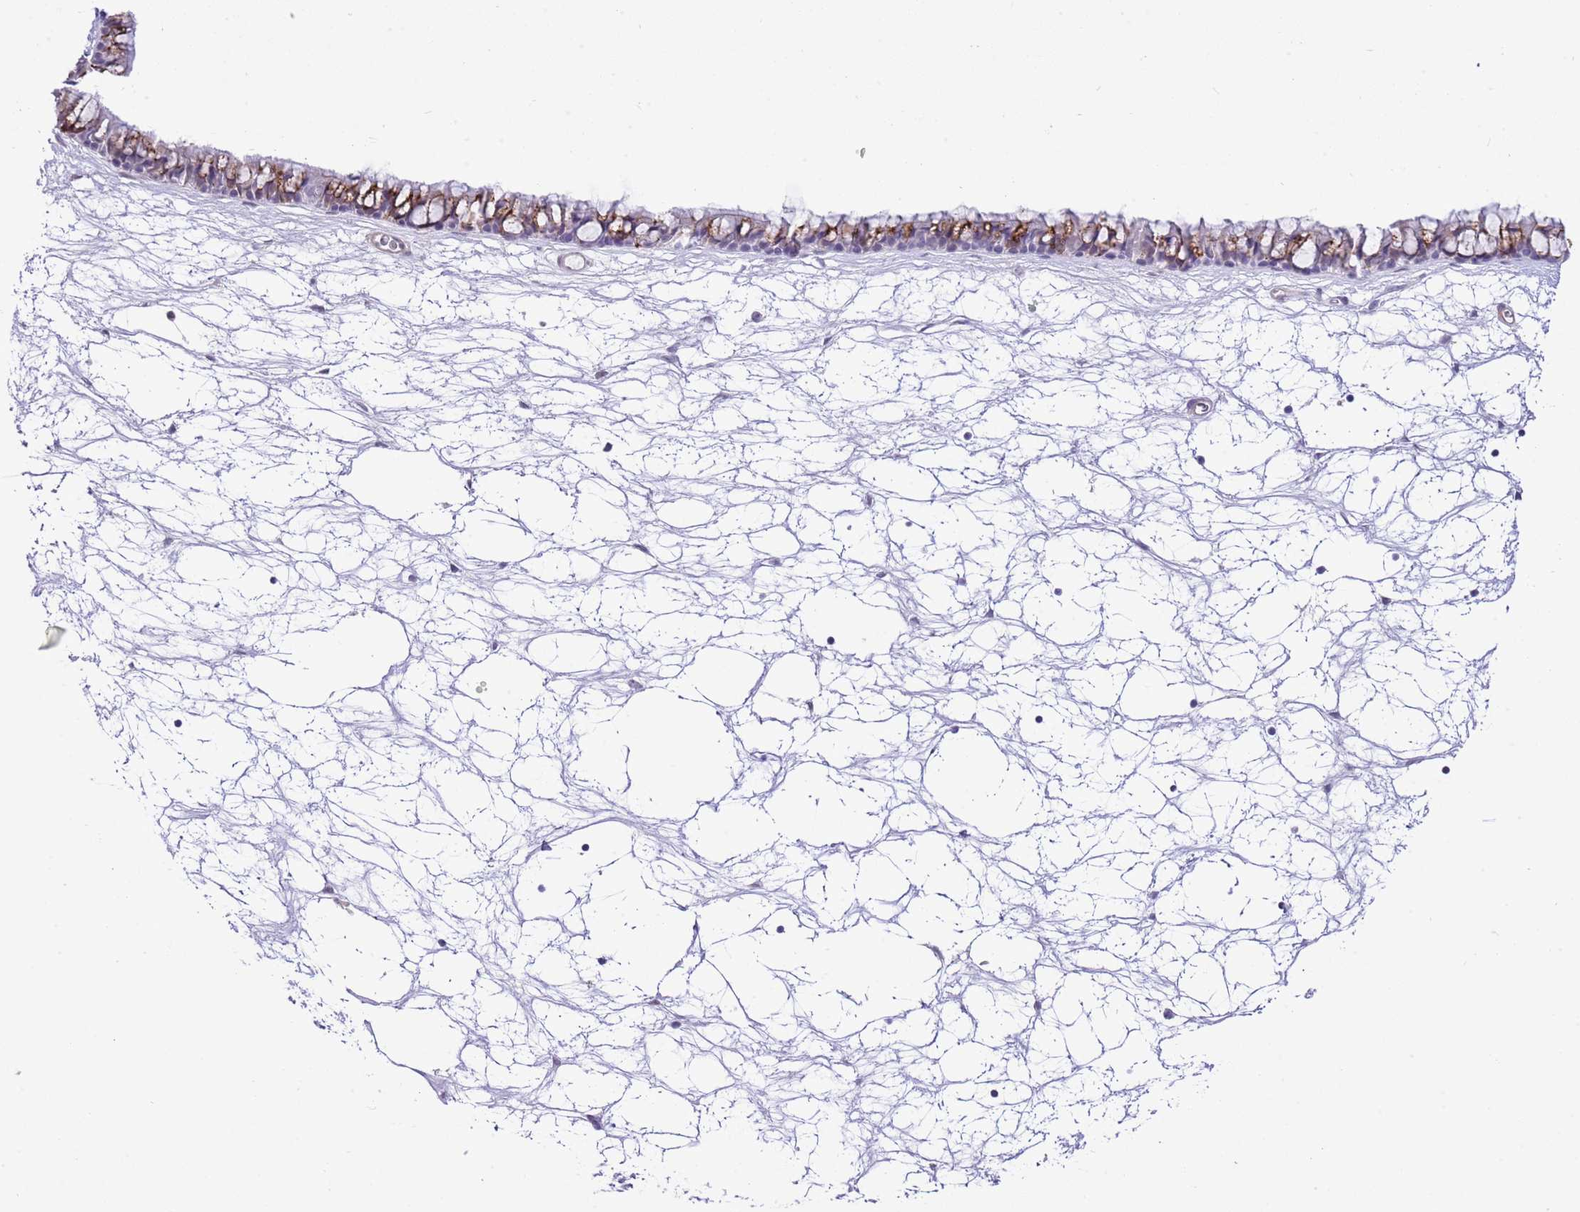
{"staining": {"intensity": "moderate", "quantity": "<25%", "location": "cytoplasmic/membranous"}, "tissue": "nasopharynx", "cell_type": "Respiratory epithelial cells", "image_type": "normal", "snomed": [{"axis": "morphology", "description": "Normal tissue, NOS"}, {"axis": "topography", "description": "Nasopharynx"}], "caption": "Nasopharynx stained with DAB (3,3'-diaminobenzidine) immunohistochemistry displays low levels of moderate cytoplasmic/membranous positivity in approximately <25% of respiratory epithelial cells. (DAB (3,3'-diaminobenzidine) = brown stain, brightfield microscopy at high magnification).", "gene": "MIDN", "patient": {"sex": "male", "age": 64}}